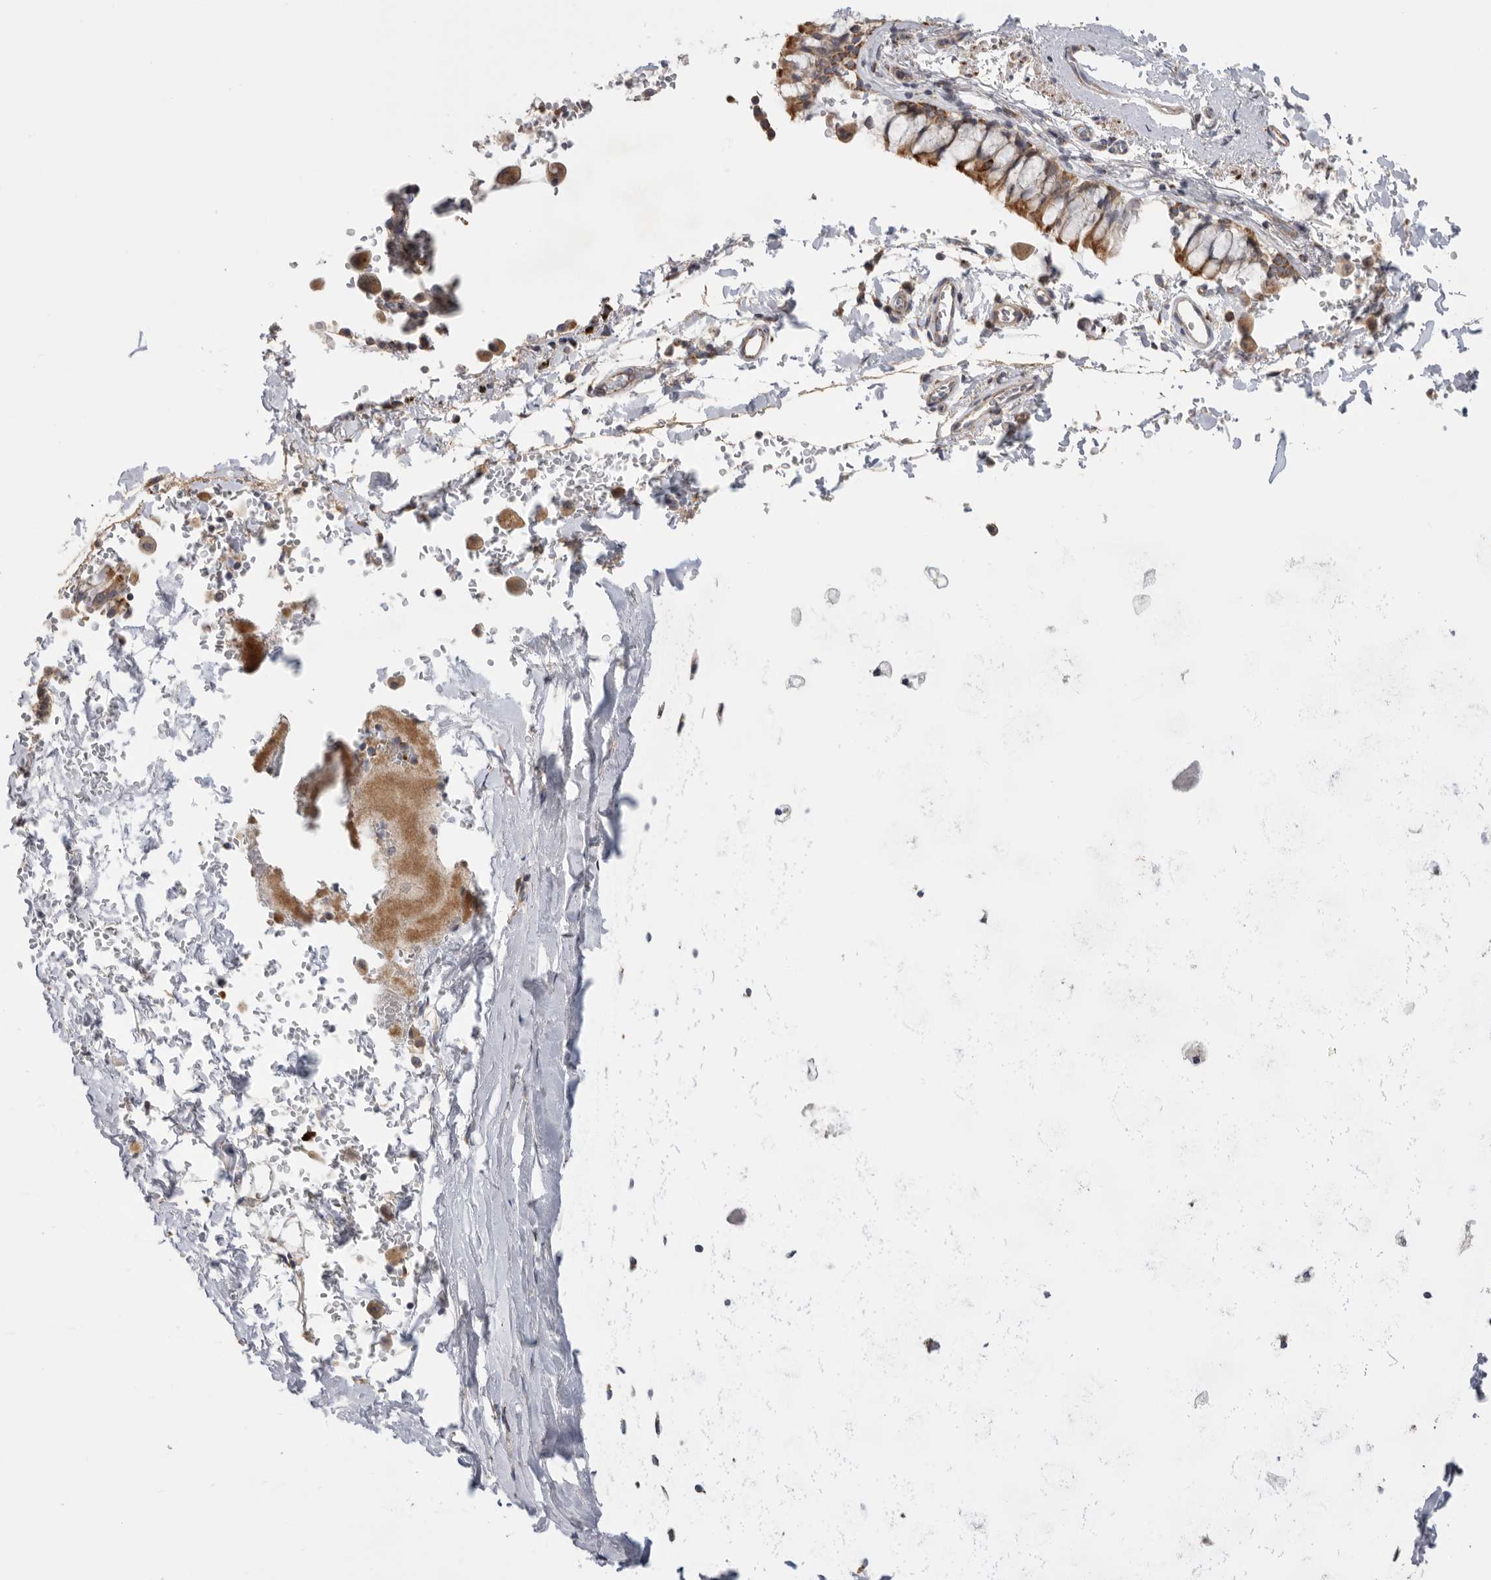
{"staining": {"intensity": "moderate", "quantity": ">75%", "location": "cytoplasmic/membranous"}, "tissue": "bronchus", "cell_type": "Respiratory epithelial cells", "image_type": "normal", "snomed": [{"axis": "morphology", "description": "Normal tissue, NOS"}, {"axis": "morphology", "description": "Inflammation, NOS"}, {"axis": "topography", "description": "Cartilage tissue"}, {"axis": "topography", "description": "Bronchus"}, {"axis": "topography", "description": "Lung"}], "caption": "Immunohistochemical staining of unremarkable bronchus displays >75% levels of moderate cytoplasmic/membranous protein expression in approximately >75% of respiratory epithelial cells.", "gene": "MTFR1L", "patient": {"sex": "female", "age": 64}}